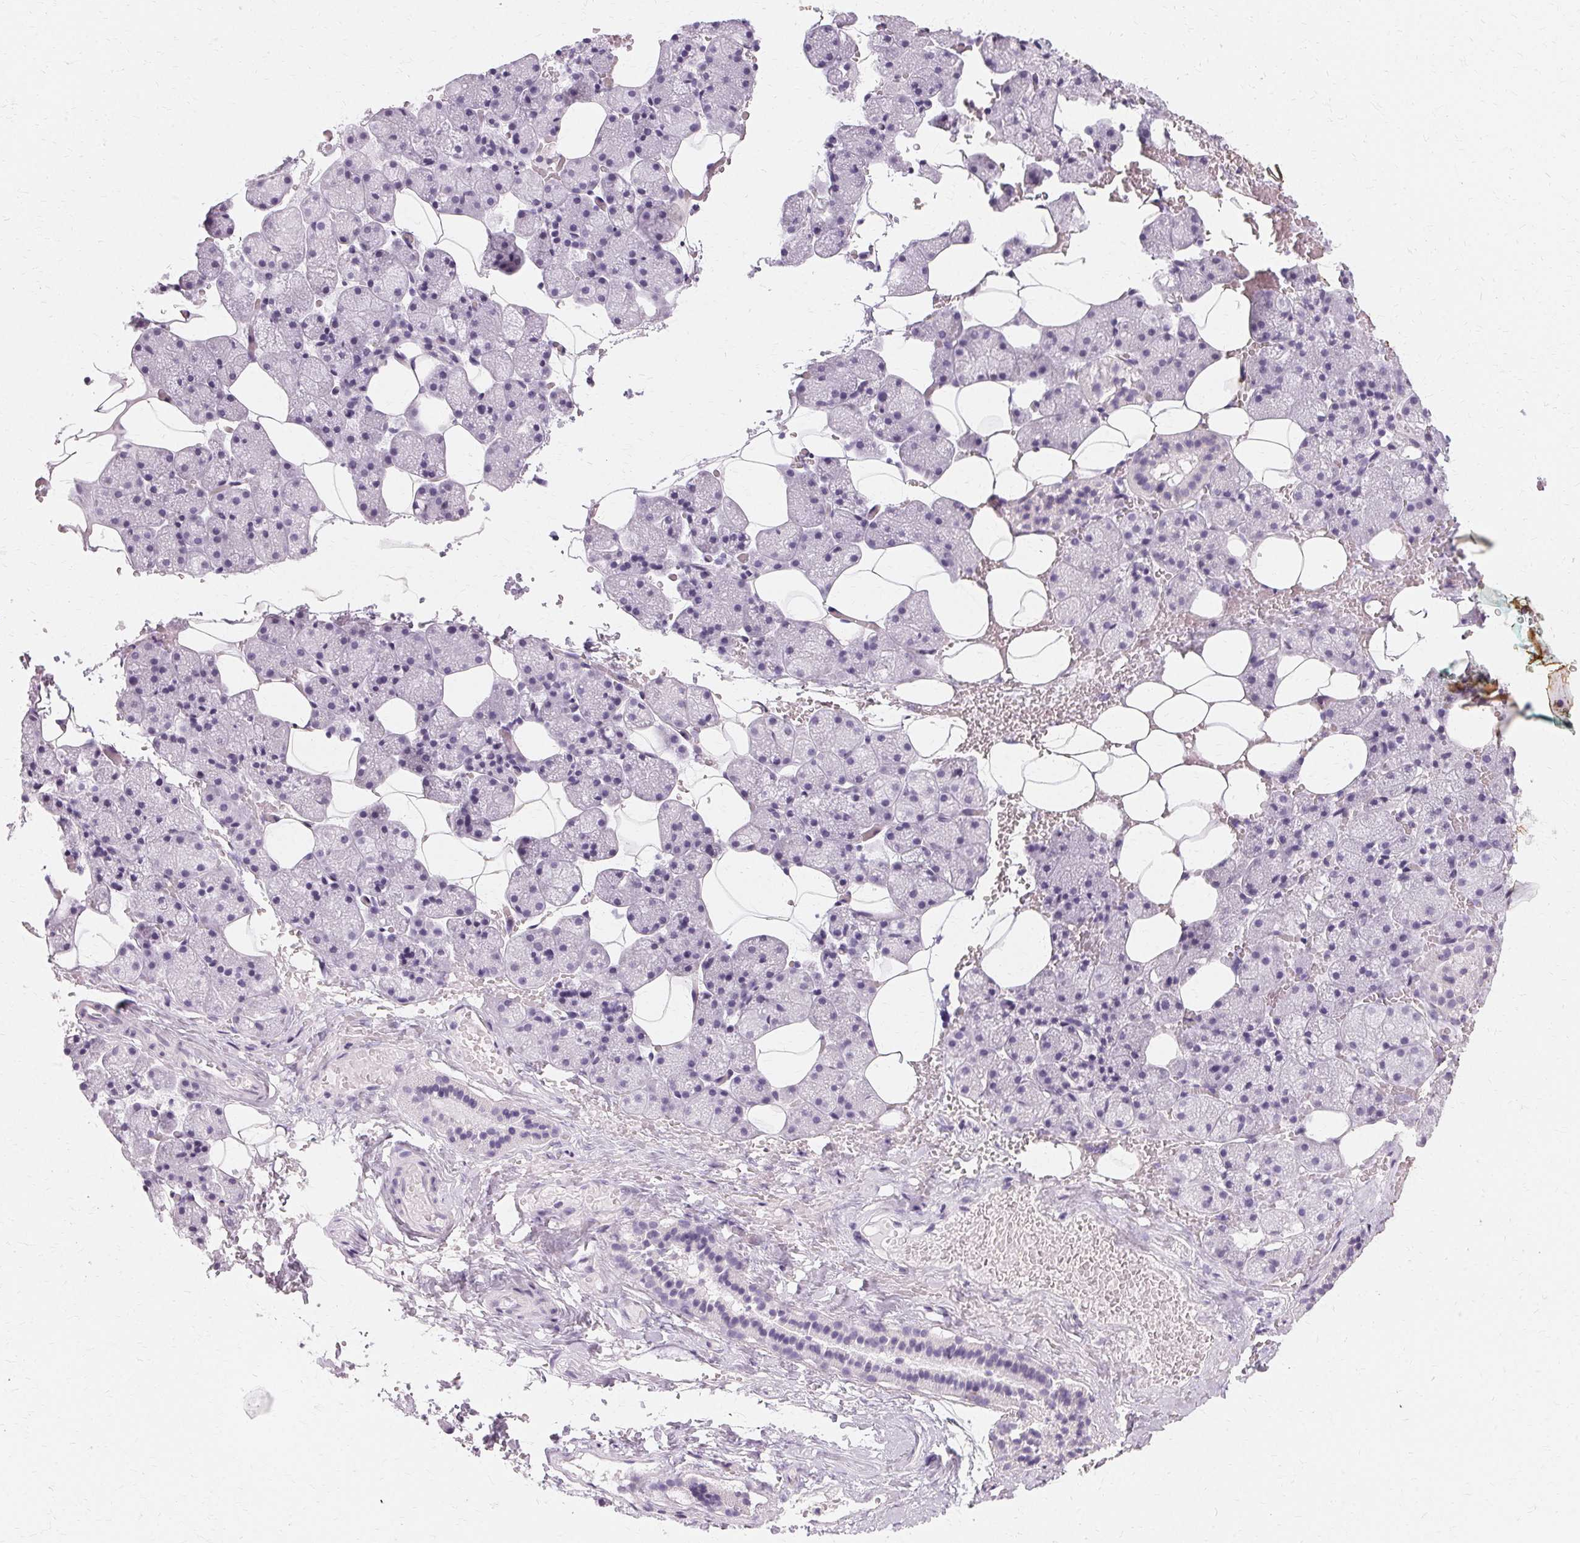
{"staining": {"intensity": "moderate", "quantity": "<25%", "location": "cytoplasmic/membranous"}, "tissue": "salivary gland", "cell_type": "Glandular cells", "image_type": "normal", "snomed": [{"axis": "morphology", "description": "Normal tissue, NOS"}, {"axis": "topography", "description": "Salivary gland"}, {"axis": "topography", "description": "Peripheral nerve tissue"}], "caption": "Salivary gland stained for a protein (brown) displays moderate cytoplasmic/membranous positive positivity in approximately <25% of glandular cells.", "gene": "KRT6A", "patient": {"sex": "male", "age": 38}}